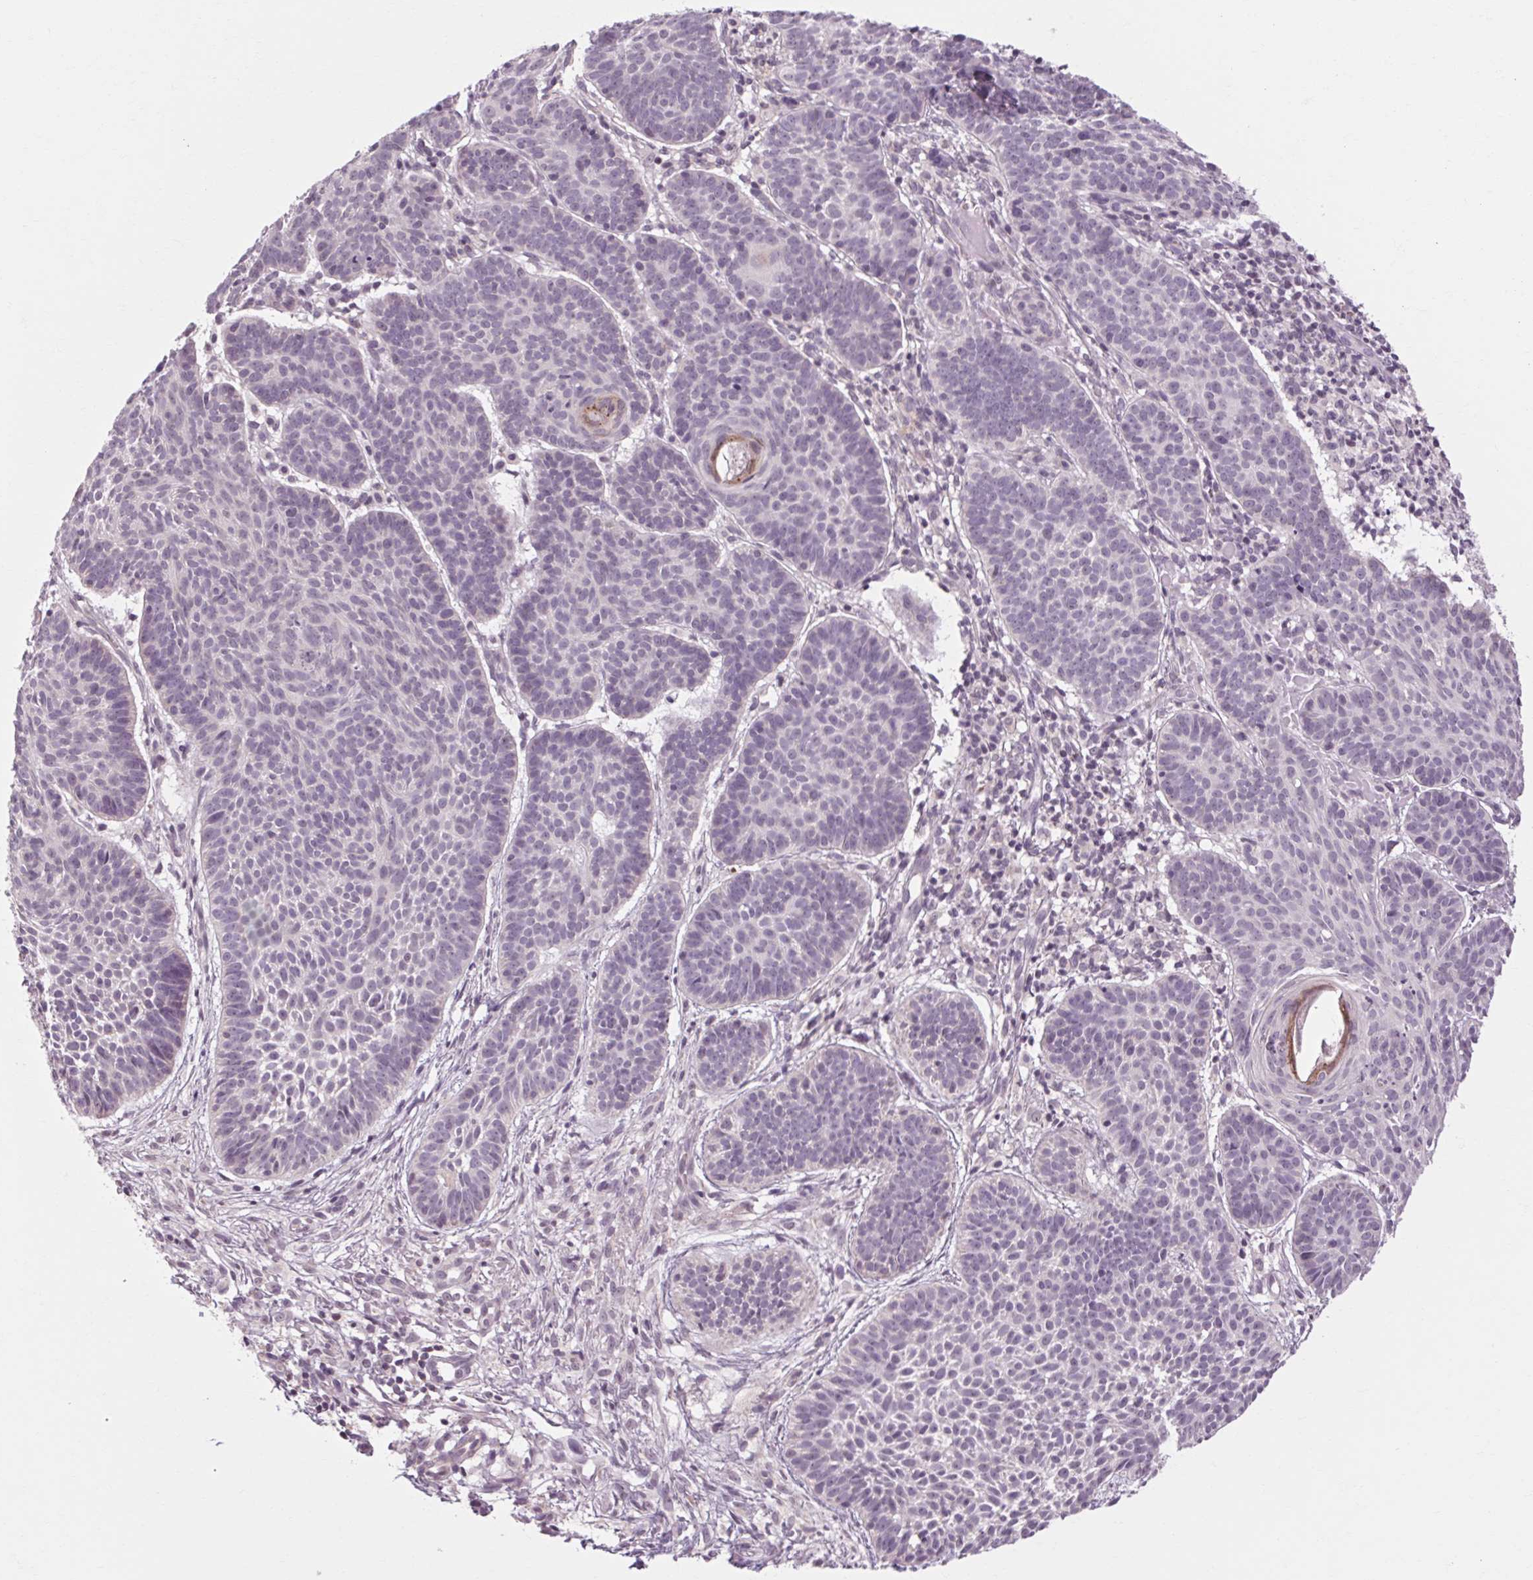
{"staining": {"intensity": "negative", "quantity": "none", "location": "none"}, "tissue": "skin cancer", "cell_type": "Tumor cells", "image_type": "cancer", "snomed": [{"axis": "morphology", "description": "Basal cell carcinoma"}, {"axis": "topography", "description": "Skin"}], "caption": "Basal cell carcinoma (skin) was stained to show a protein in brown. There is no significant expression in tumor cells.", "gene": "KLHL40", "patient": {"sex": "male", "age": 72}}